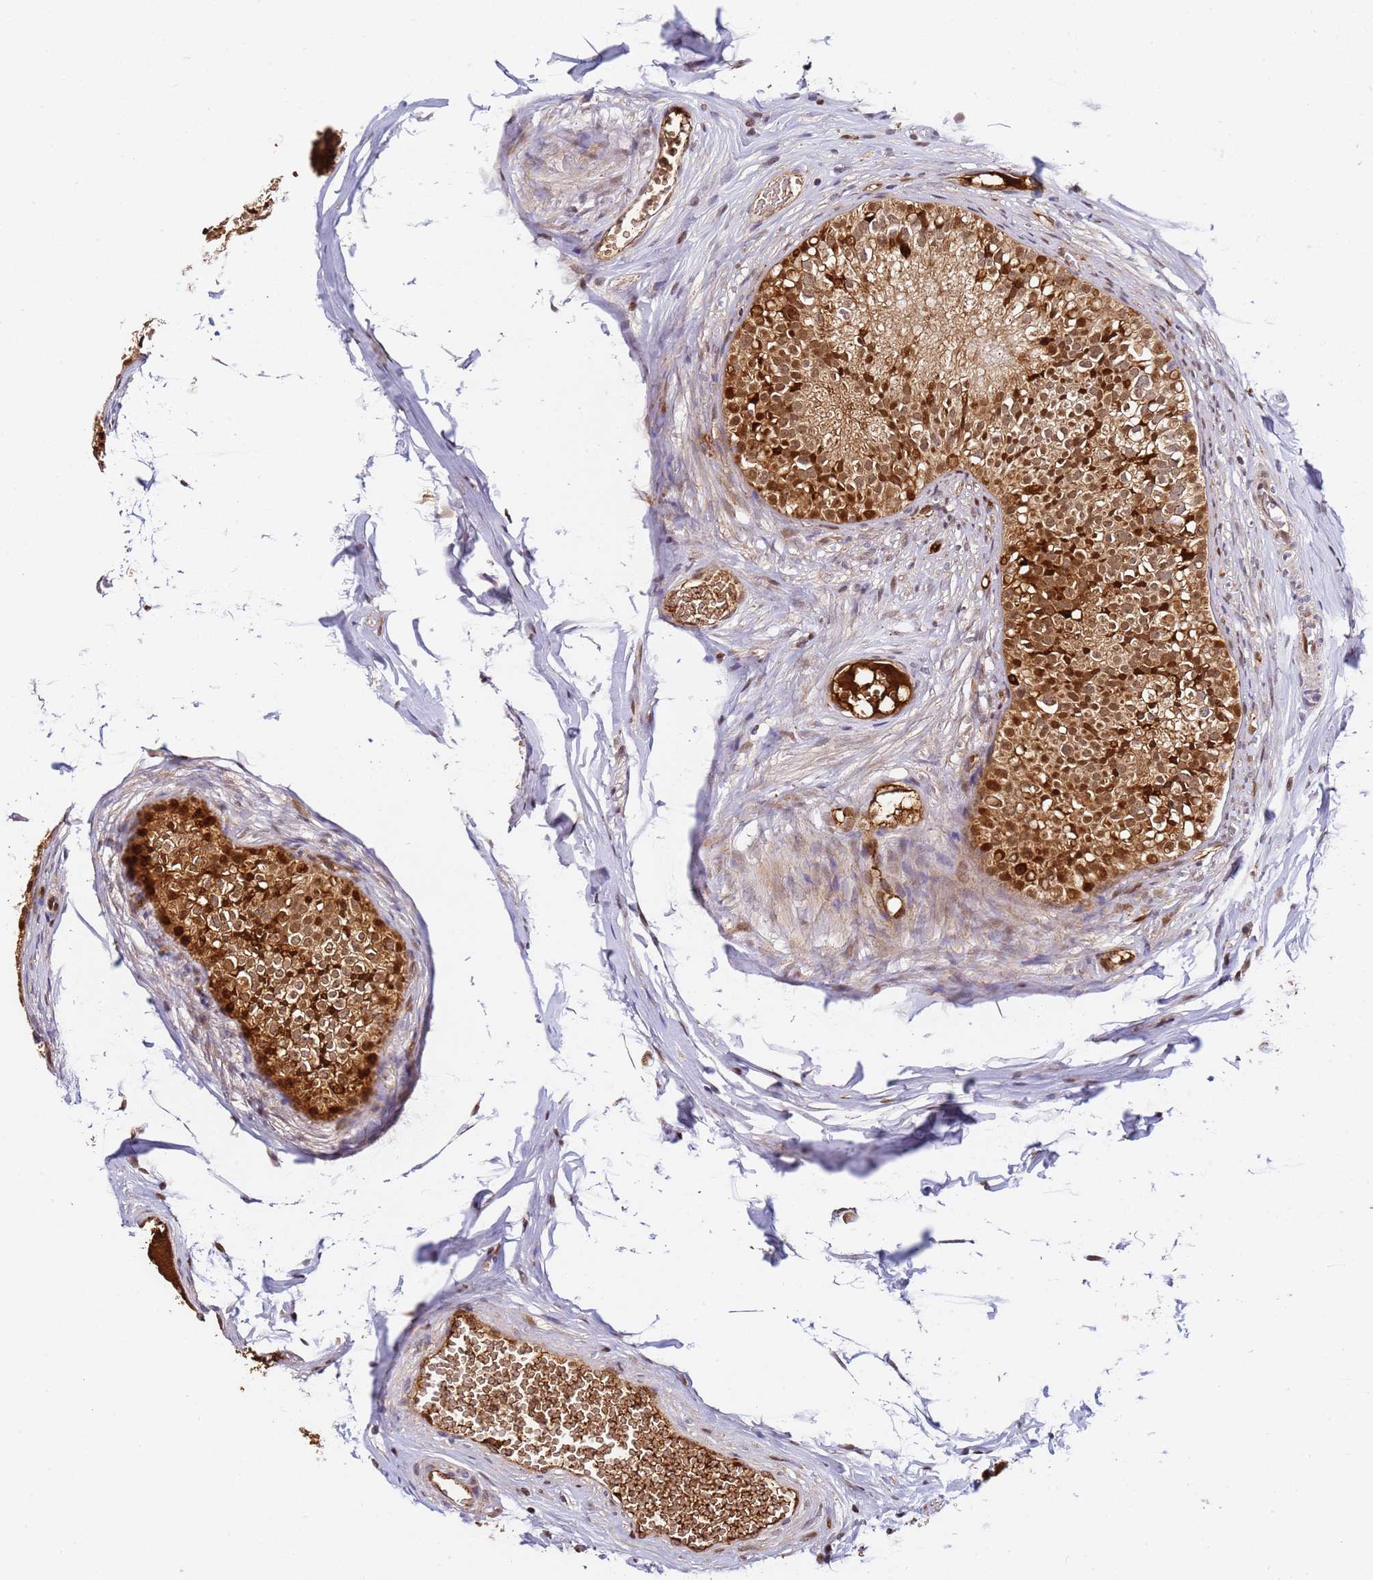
{"staining": {"intensity": "strong", "quantity": ">75%", "location": "cytoplasmic/membranous,nuclear"}, "tissue": "epididymis", "cell_type": "Glandular cells", "image_type": "normal", "snomed": [{"axis": "morphology", "description": "Normal tissue, NOS"}, {"axis": "morphology", "description": "Seminoma in situ"}, {"axis": "topography", "description": "Testis"}, {"axis": "topography", "description": "Epididymis"}], "caption": "A brown stain labels strong cytoplasmic/membranous,nuclear expression of a protein in glandular cells of normal epididymis. (IHC, brightfield microscopy, high magnification).", "gene": "SMOX", "patient": {"sex": "male", "age": 28}}